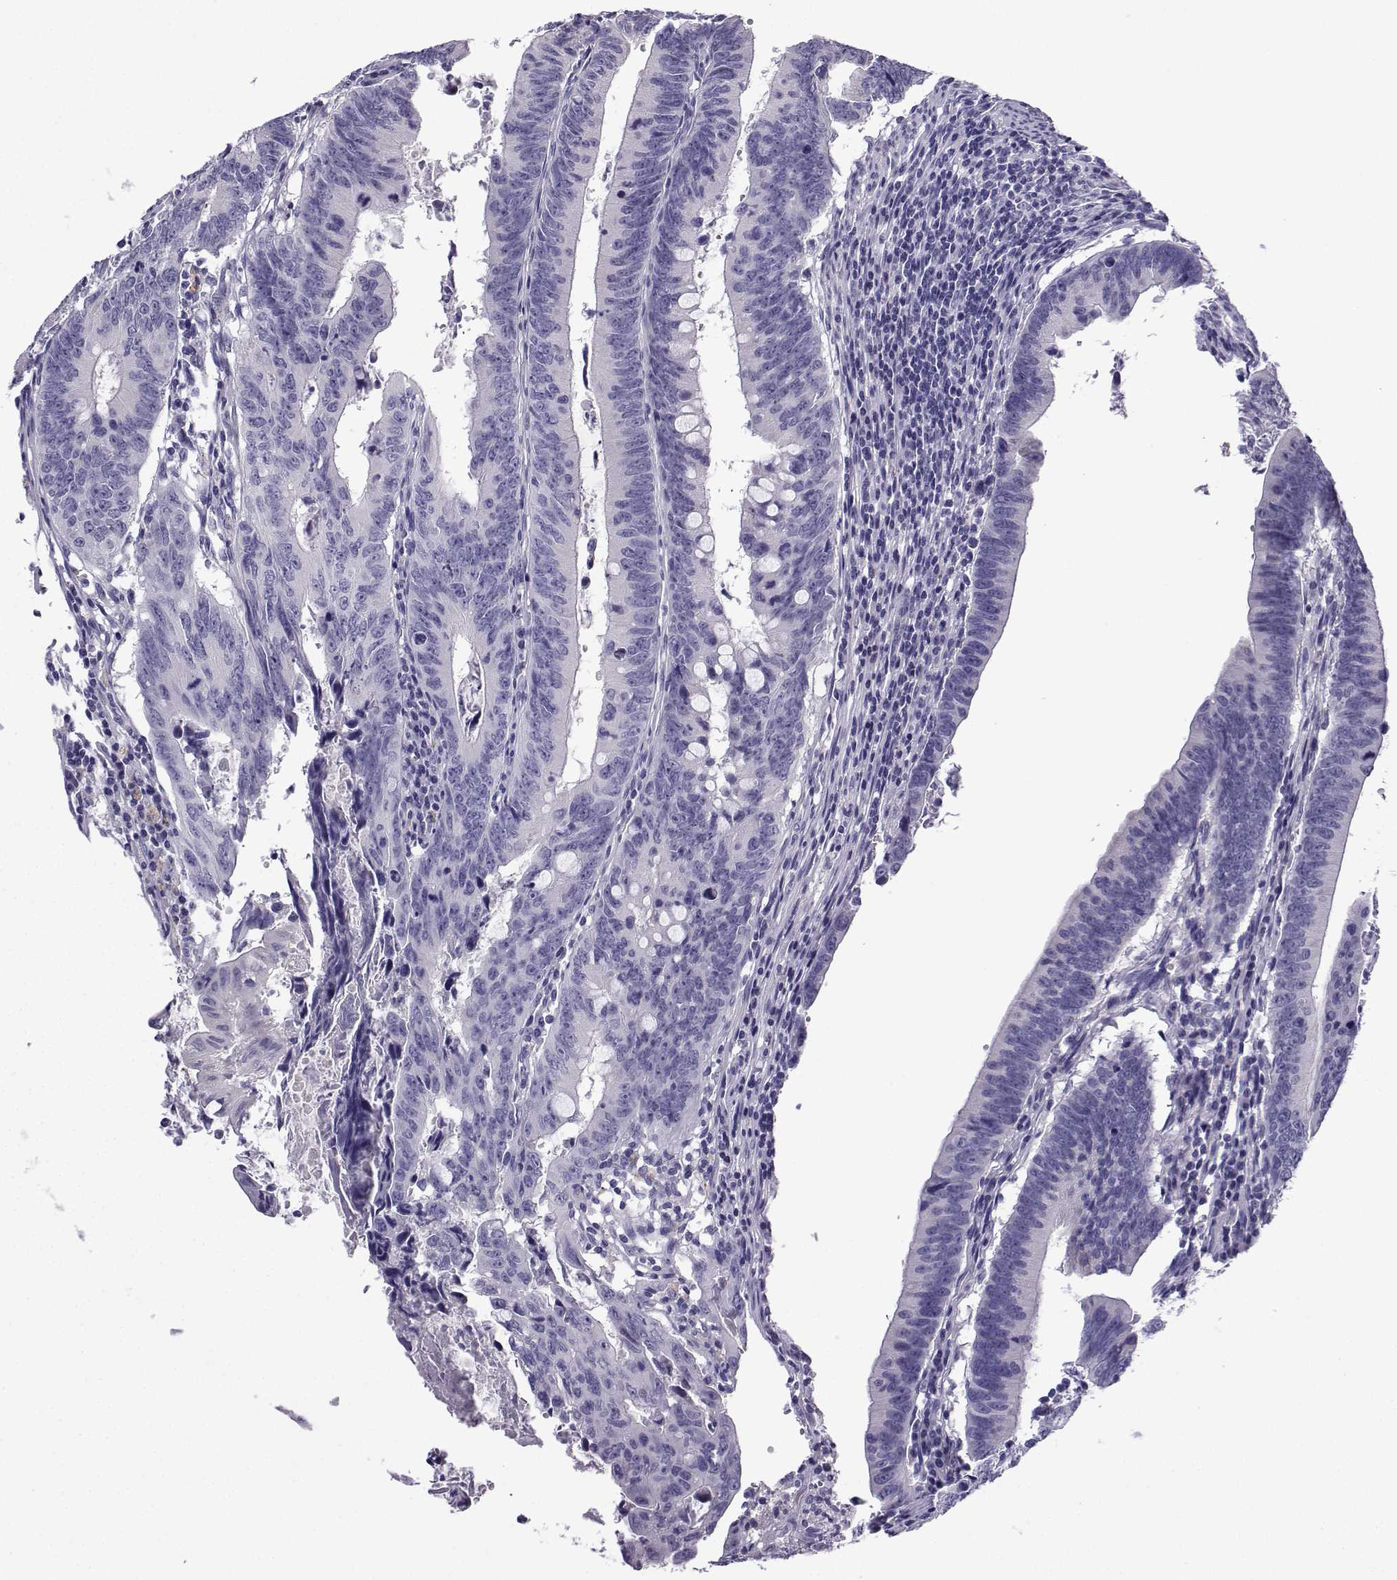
{"staining": {"intensity": "negative", "quantity": "none", "location": "none"}, "tissue": "colorectal cancer", "cell_type": "Tumor cells", "image_type": "cancer", "snomed": [{"axis": "morphology", "description": "Adenocarcinoma, NOS"}, {"axis": "topography", "description": "Colon"}], "caption": "This micrograph is of colorectal adenocarcinoma stained with immunohistochemistry to label a protein in brown with the nuclei are counter-stained blue. There is no expression in tumor cells.", "gene": "SPACA7", "patient": {"sex": "female", "age": 87}}